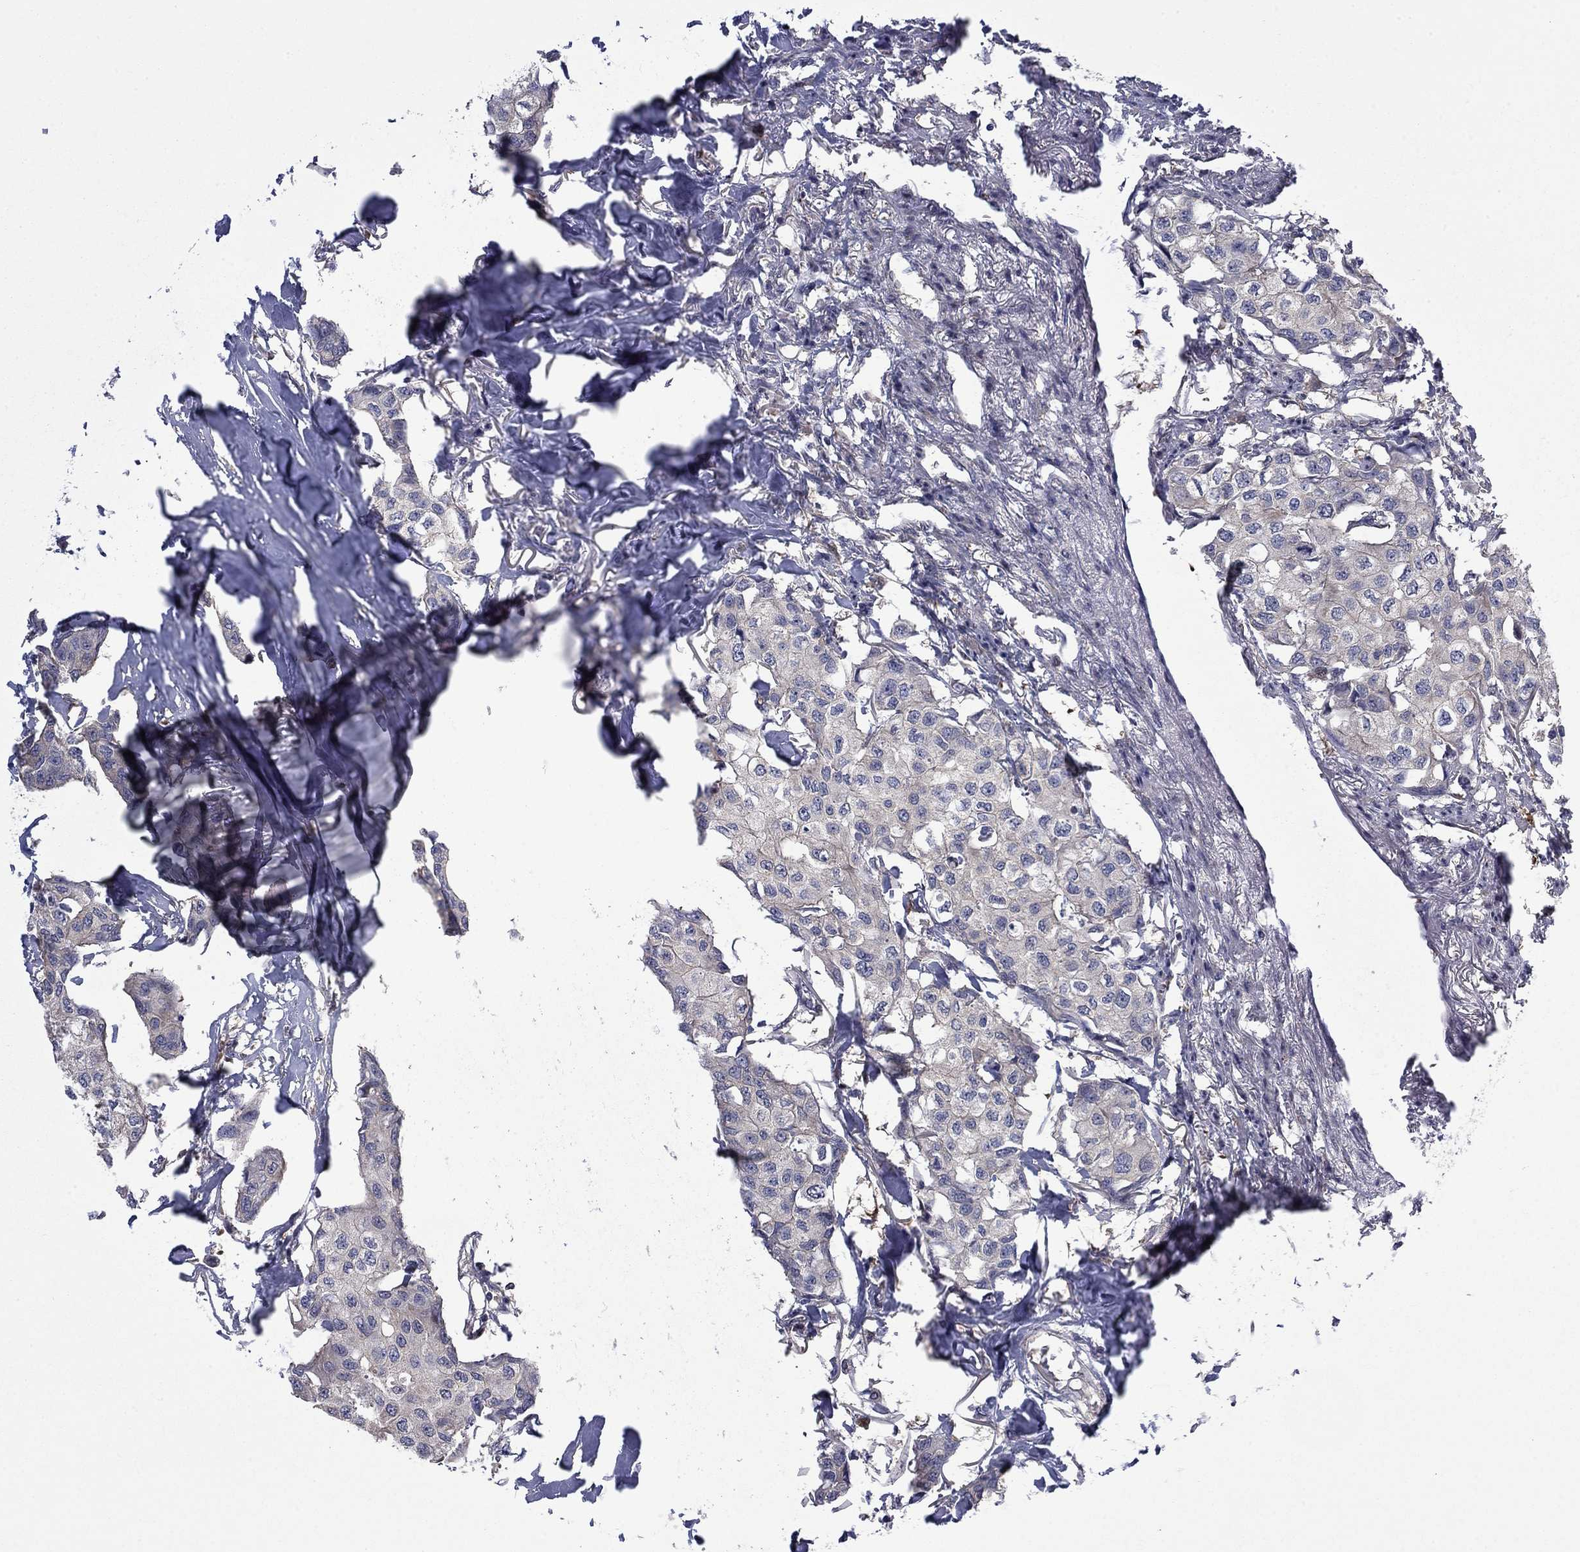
{"staining": {"intensity": "negative", "quantity": "none", "location": "none"}, "tissue": "breast cancer", "cell_type": "Tumor cells", "image_type": "cancer", "snomed": [{"axis": "morphology", "description": "Duct carcinoma"}, {"axis": "topography", "description": "Breast"}], "caption": "The immunohistochemistry (IHC) micrograph has no significant expression in tumor cells of breast cancer tissue.", "gene": "HDAC4", "patient": {"sex": "female", "age": 80}}